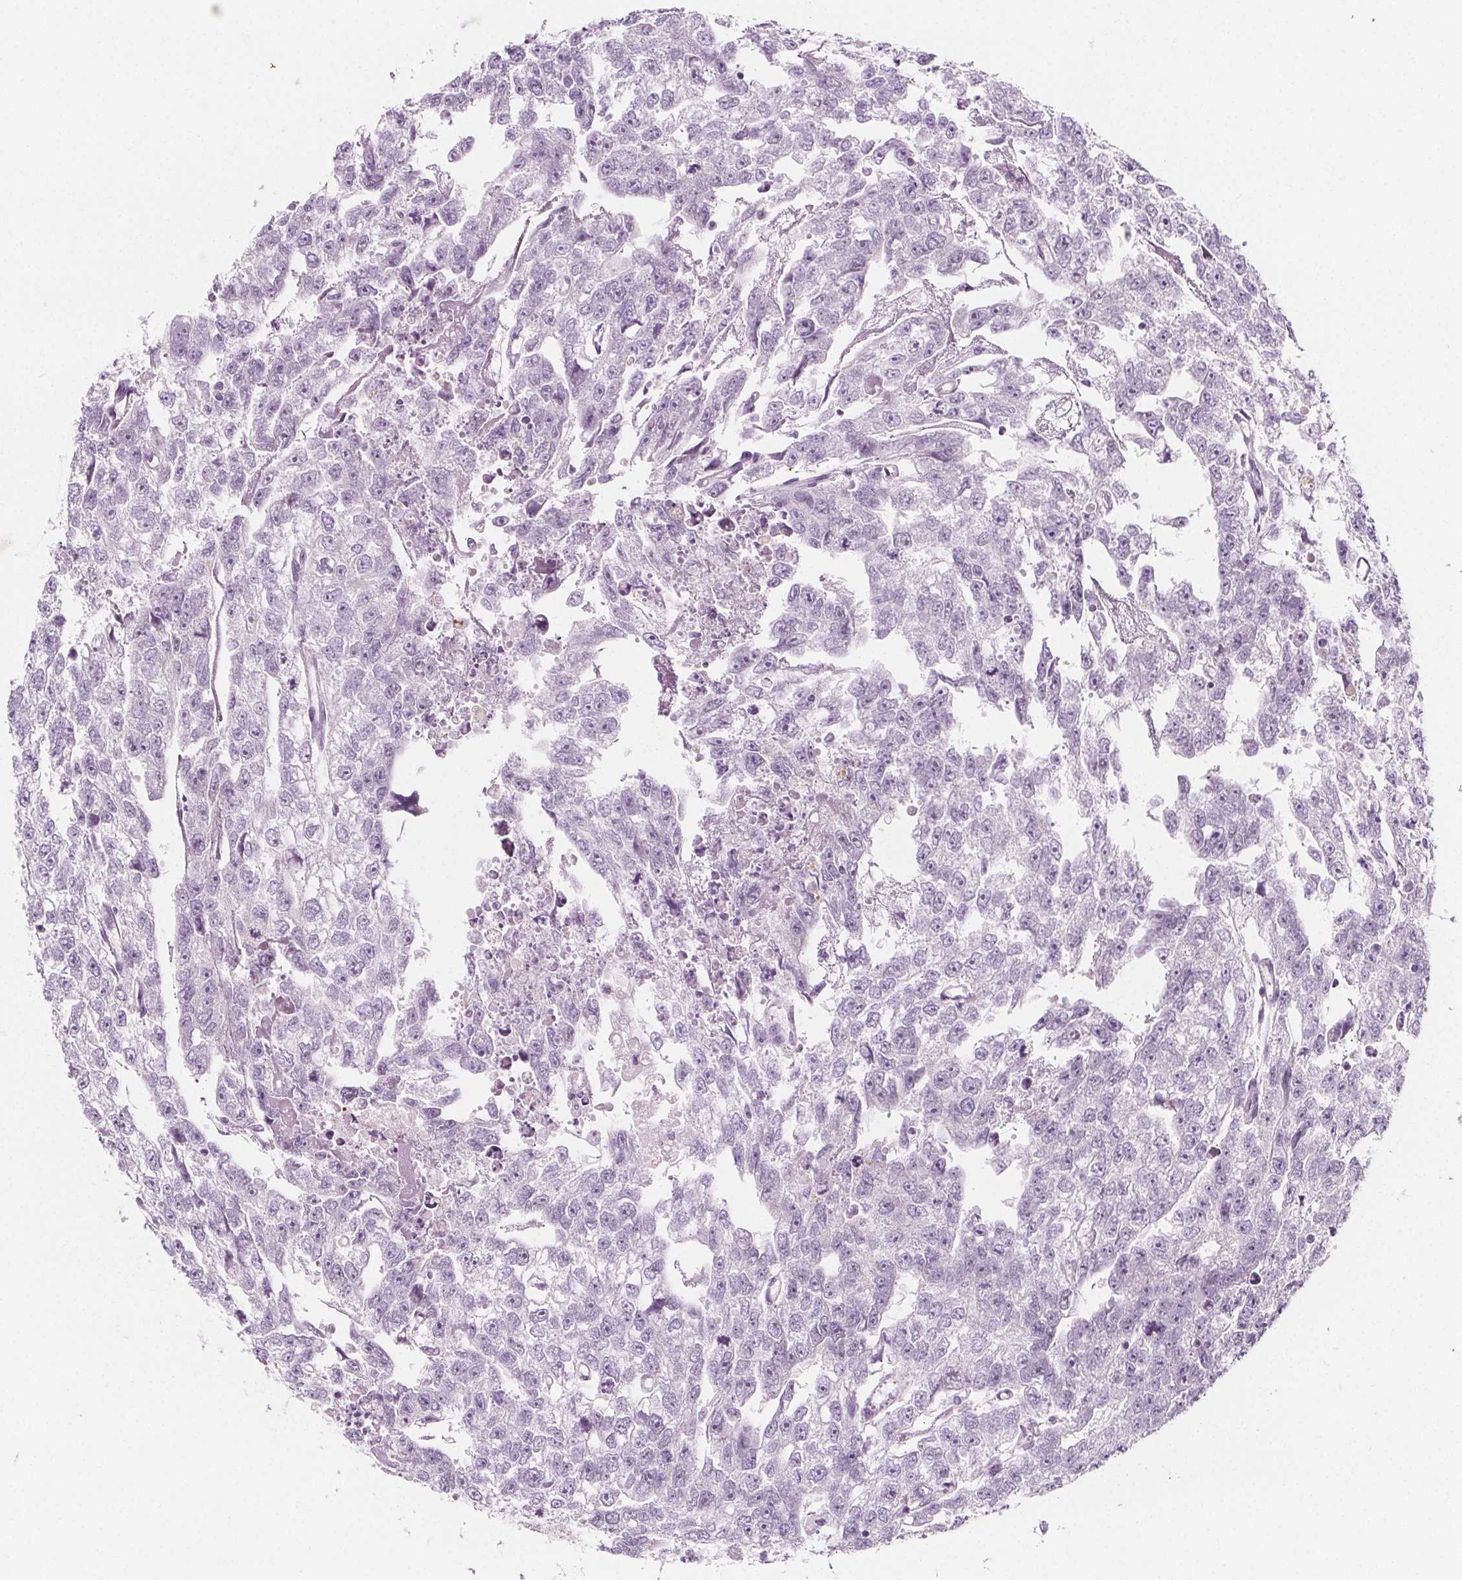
{"staining": {"intensity": "negative", "quantity": "none", "location": "none"}, "tissue": "testis cancer", "cell_type": "Tumor cells", "image_type": "cancer", "snomed": [{"axis": "morphology", "description": "Carcinoma, Embryonal, NOS"}, {"axis": "morphology", "description": "Teratoma, malignant, NOS"}, {"axis": "topography", "description": "Testis"}], "caption": "Immunohistochemistry micrograph of neoplastic tissue: human testis cancer (embryonal carcinoma) stained with DAB shows no significant protein expression in tumor cells.", "gene": "IL17C", "patient": {"sex": "male", "age": 44}}